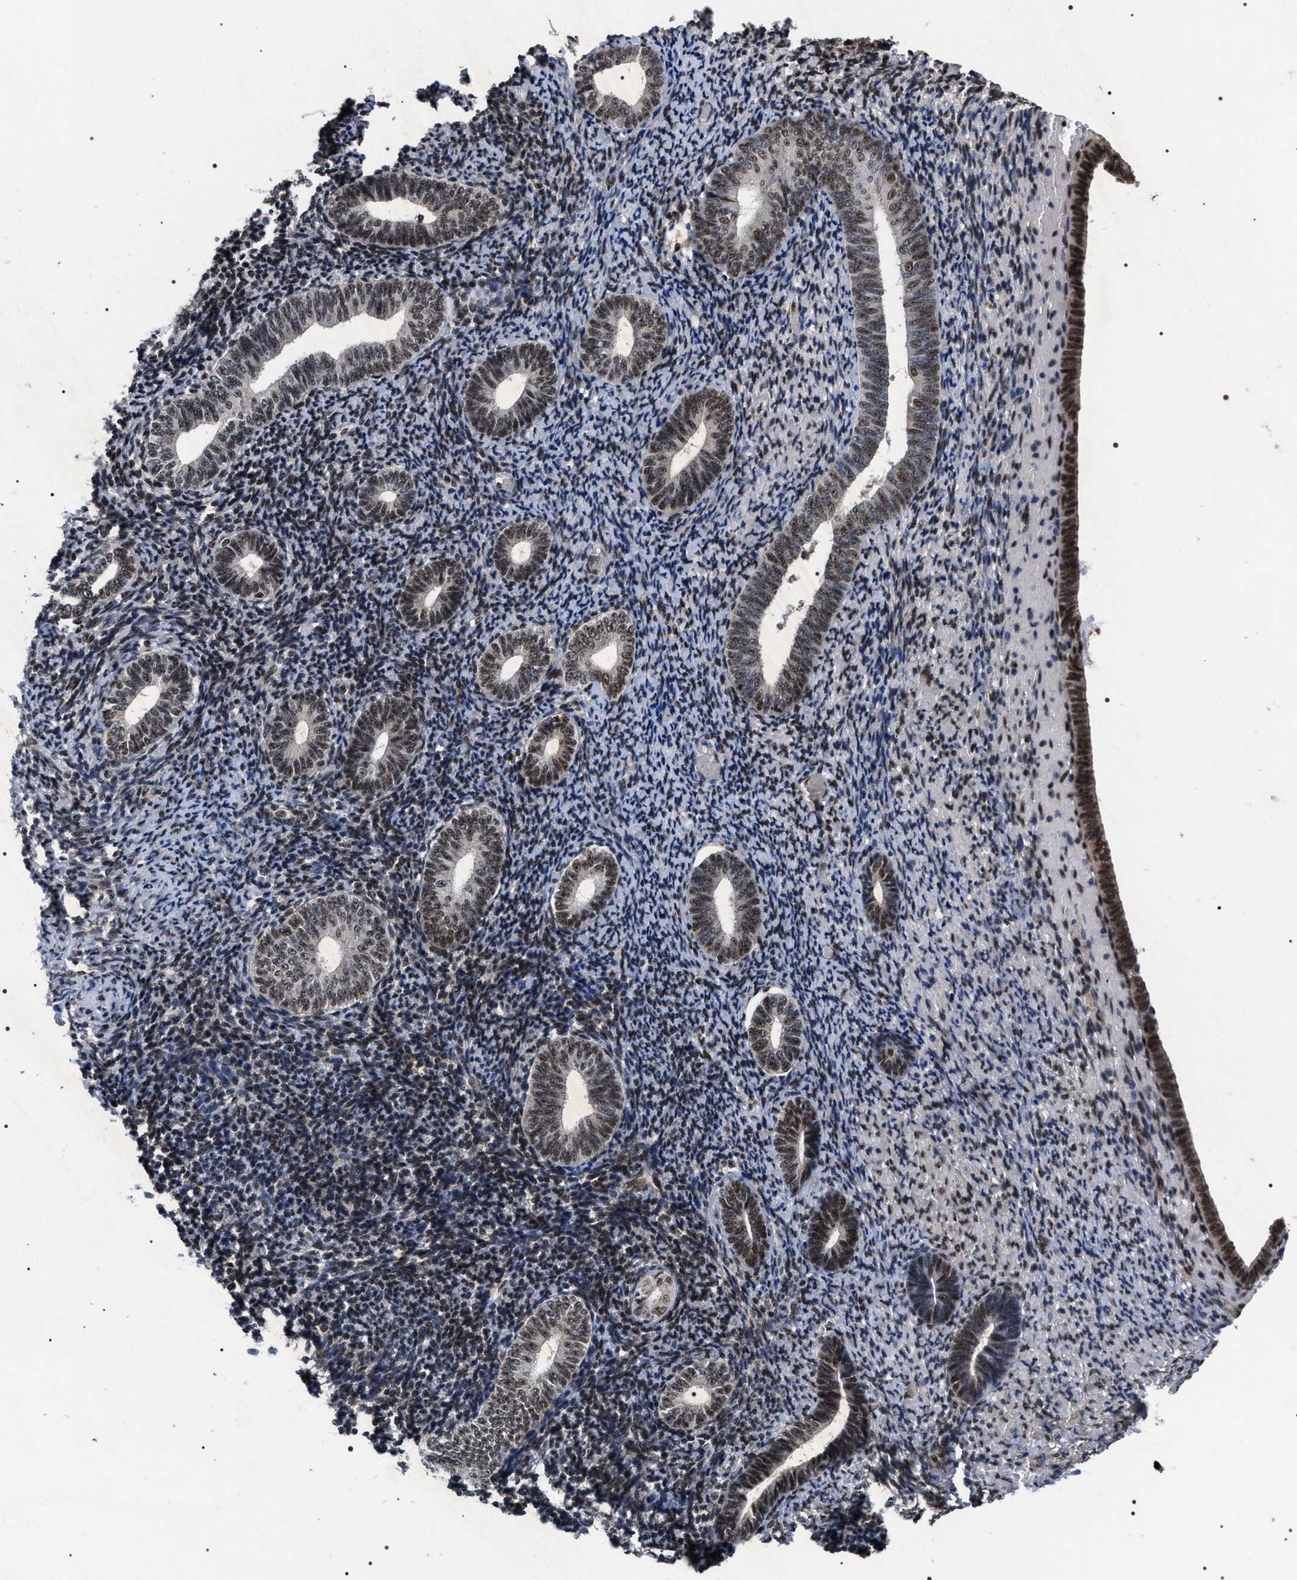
{"staining": {"intensity": "moderate", "quantity": "<25%", "location": "nuclear"}, "tissue": "endometrium", "cell_type": "Cells in endometrial stroma", "image_type": "normal", "snomed": [{"axis": "morphology", "description": "Normal tissue, NOS"}, {"axis": "topography", "description": "Endometrium"}], "caption": "Immunohistochemical staining of unremarkable endometrium displays <25% levels of moderate nuclear protein positivity in about <25% of cells in endometrial stroma.", "gene": "RRP1B", "patient": {"sex": "female", "age": 66}}